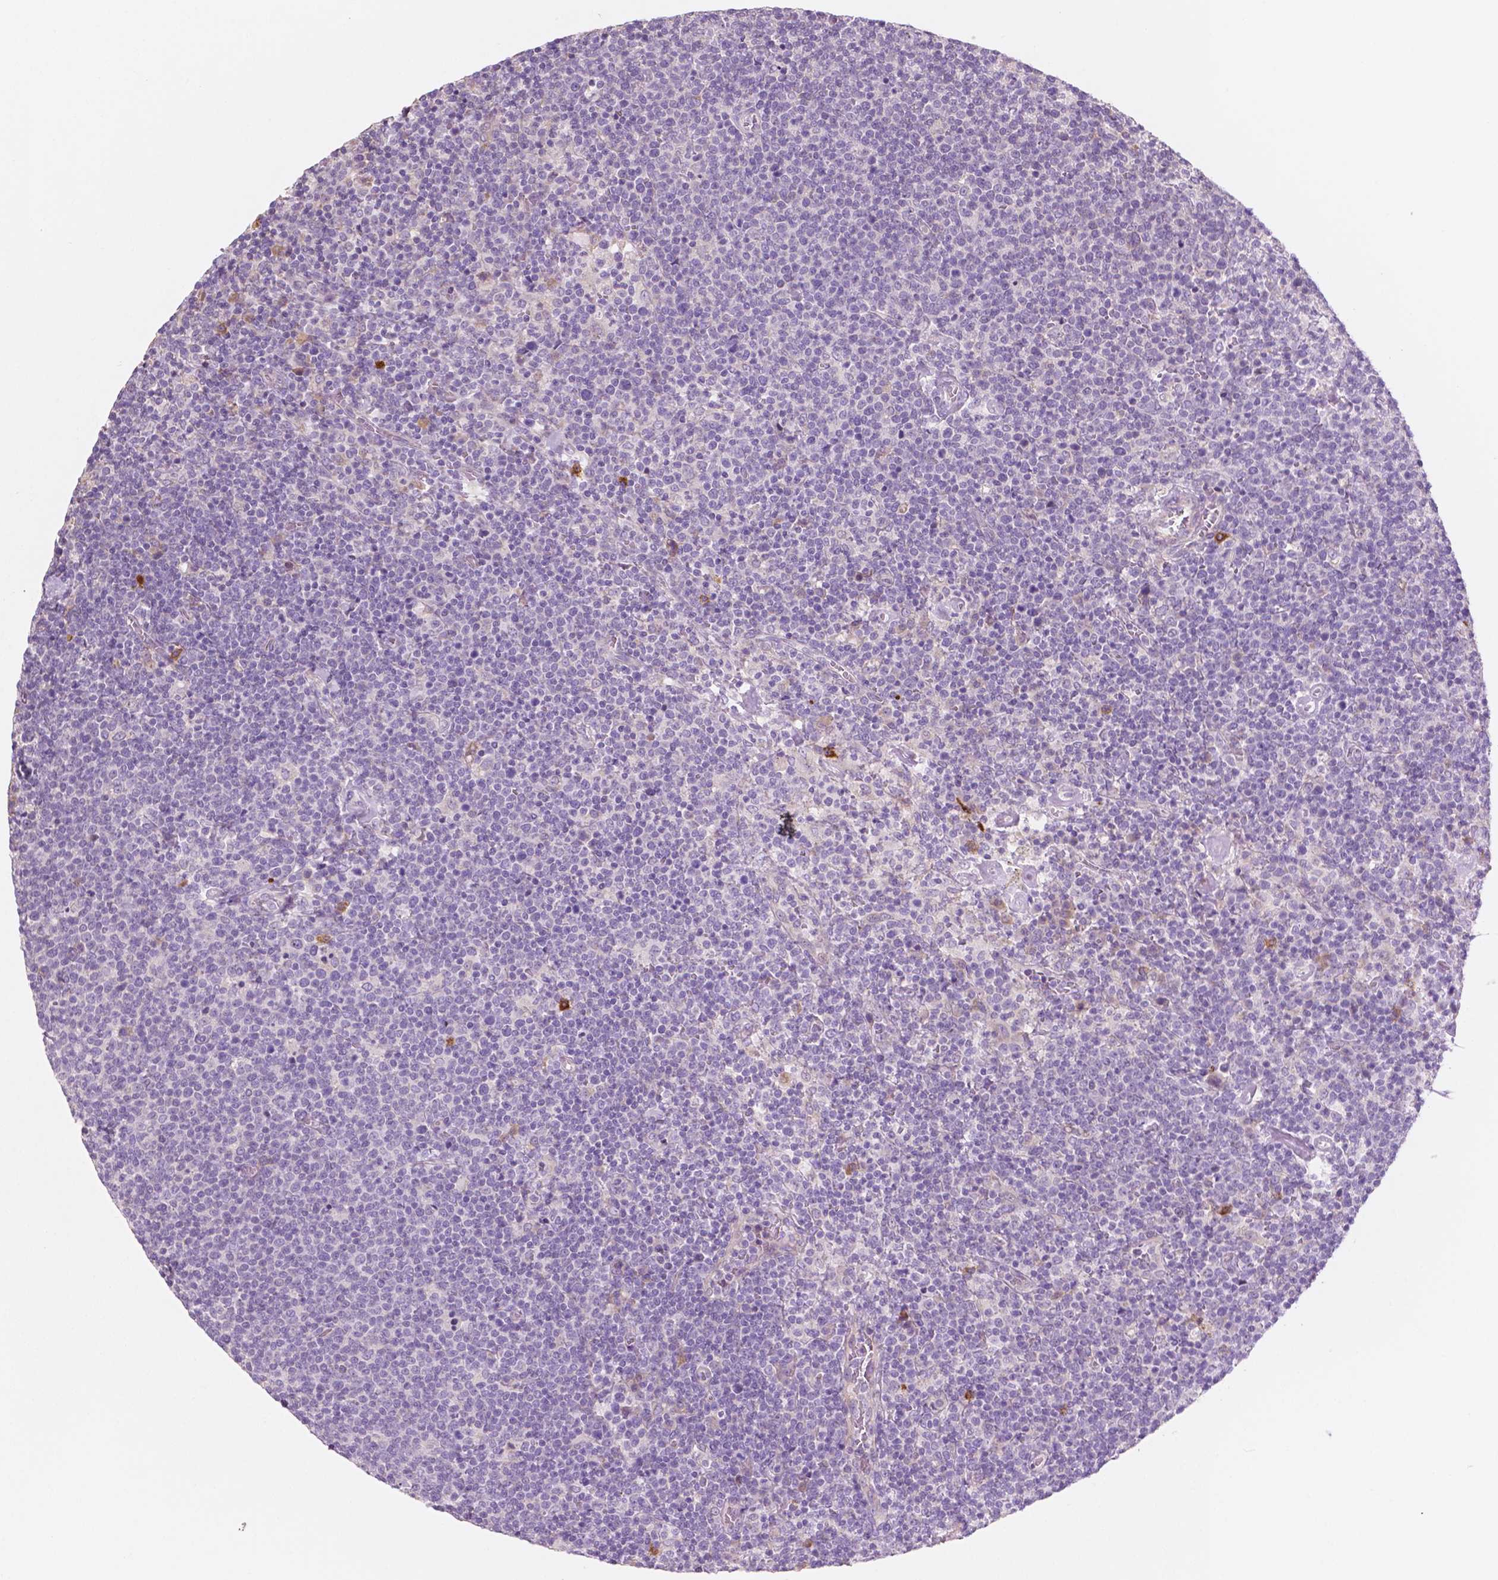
{"staining": {"intensity": "negative", "quantity": "none", "location": "none"}, "tissue": "lymphoma", "cell_type": "Tumor cells", "image_type": "cancer", "snomed": [{"axis": "morphology", "description": "Malignant lymphoma, non-Hodgkin's type, High grade"}, {"axis": "topography", "description": "Lymph node"}], "caption": "IHC of human high-grade malignant lymphoma, non-Hodgkin's type shows no staining in tumor cells.", "gene": "LRP1B", "patient": {"sex": "male", "age": 61}}